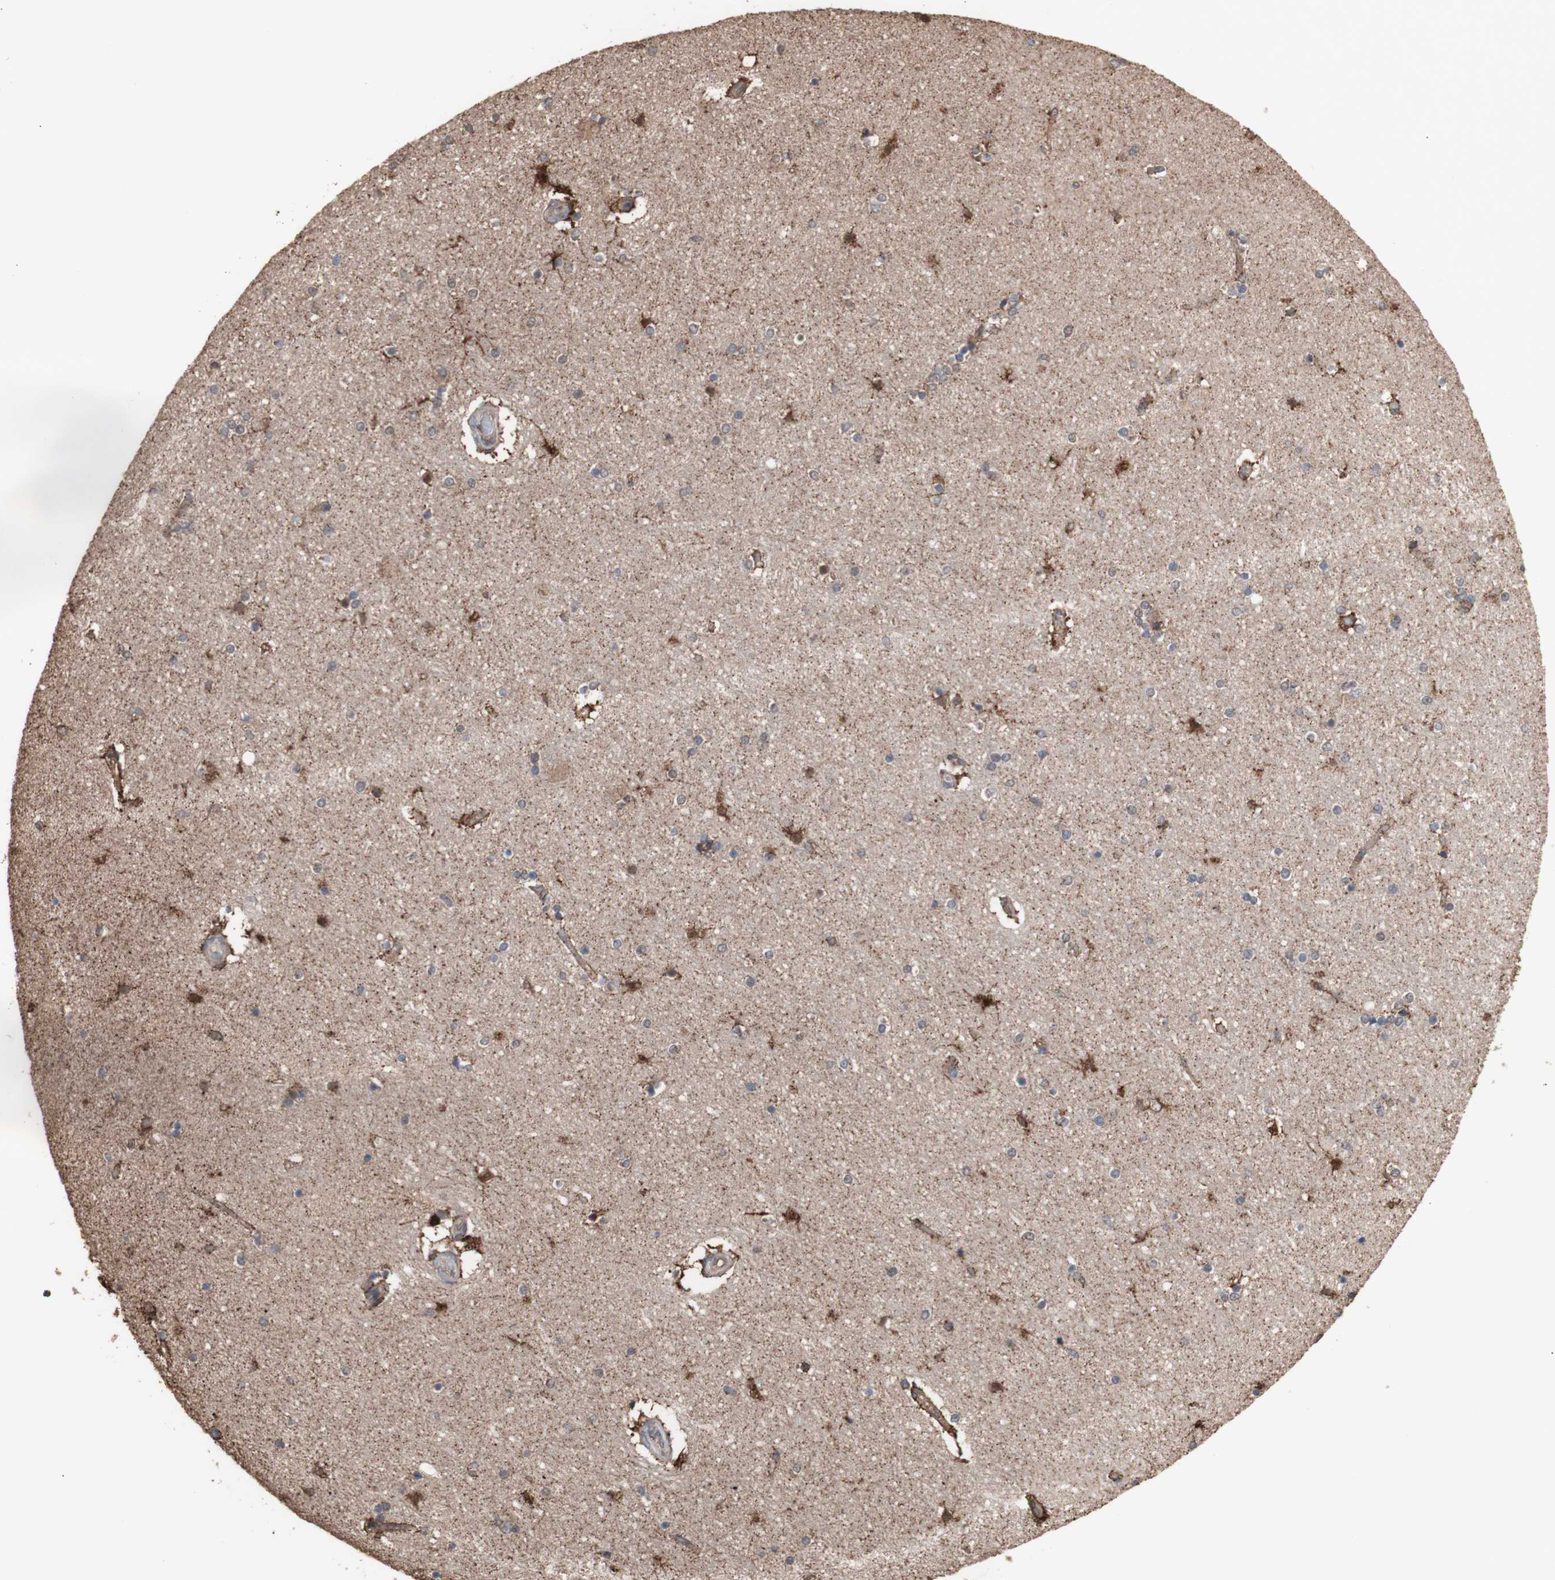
{"staining": {"intensity": "strong", "quantity": "<25%", "location": "cytoplasmic/membranous"}, "tissue": "hippocampus", "cell_type": "Glial cells", "image_type": "normal", "snomed": [{"axis": "morphology", "description": "Normal tissue, NOS"}, {"axis": "topography", "description": "Hippocampus"}], "caption": "This histopathology image exhibits IHC staining of unremarkable hippocampus, with medium strong cytoplasmic/membranous positivity in approximately <25% of glial cells.", "gene": "ALDH9A1", "patient": {"sex": "female", "age": 54}}